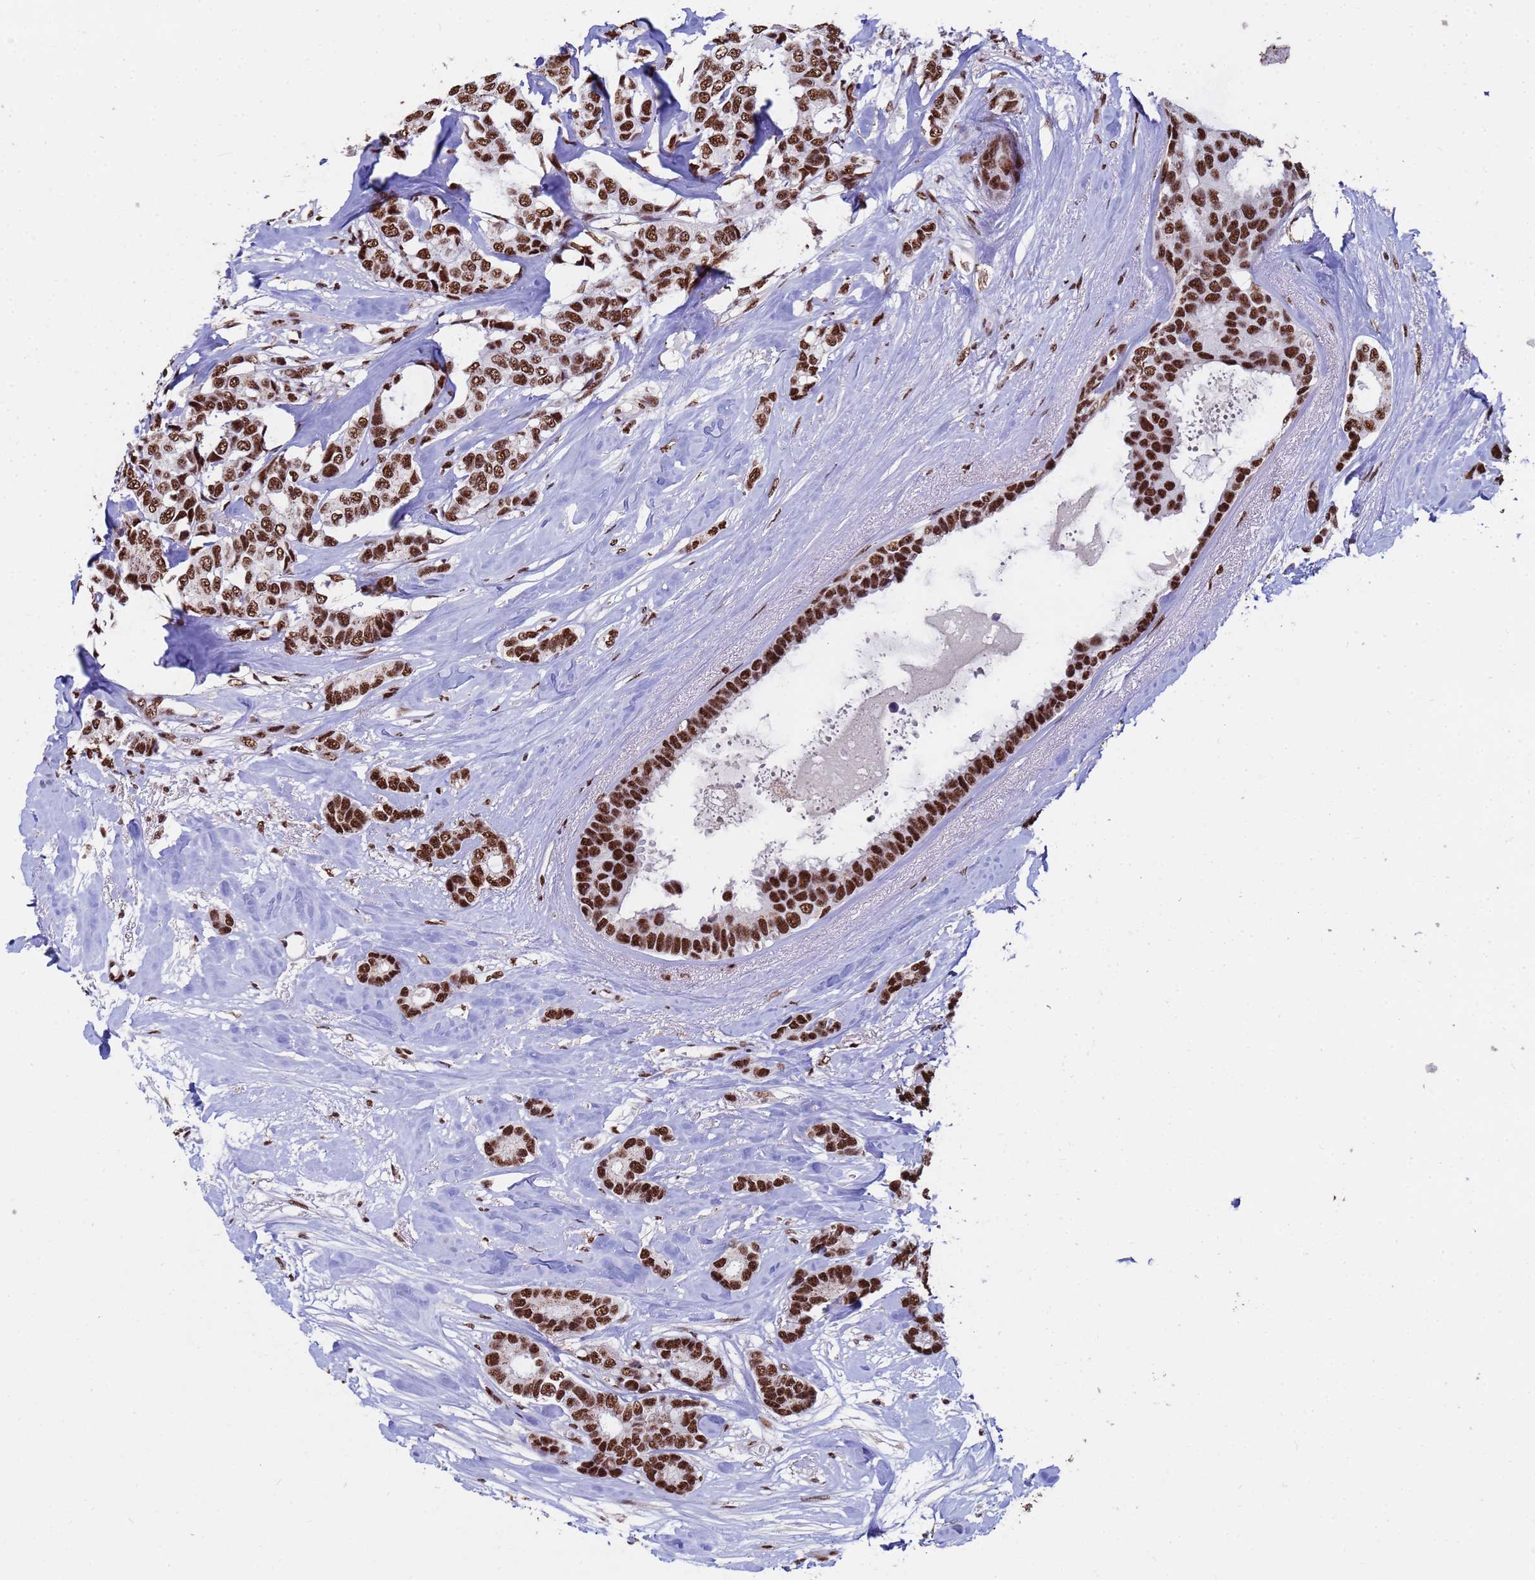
{"staining": {"intensity": "strong", "quantity": ">75%", "location": "nuclear"}, "tissue": "breast cancer", "cell_type": "Tumor cells", "image_type": "cancer", "snomed": [{"axis": "morphology", "description": "Duct carcinoma"}, {"axis": "topography", "description": "Breast"}], "caption": "The immunohistochemical stain highlights strong nuclear staining in tumor cells of breast intraductal carcinoma tissue.", "gene": "SF3B2", "patient": {"sex": "female", "age": 87}}